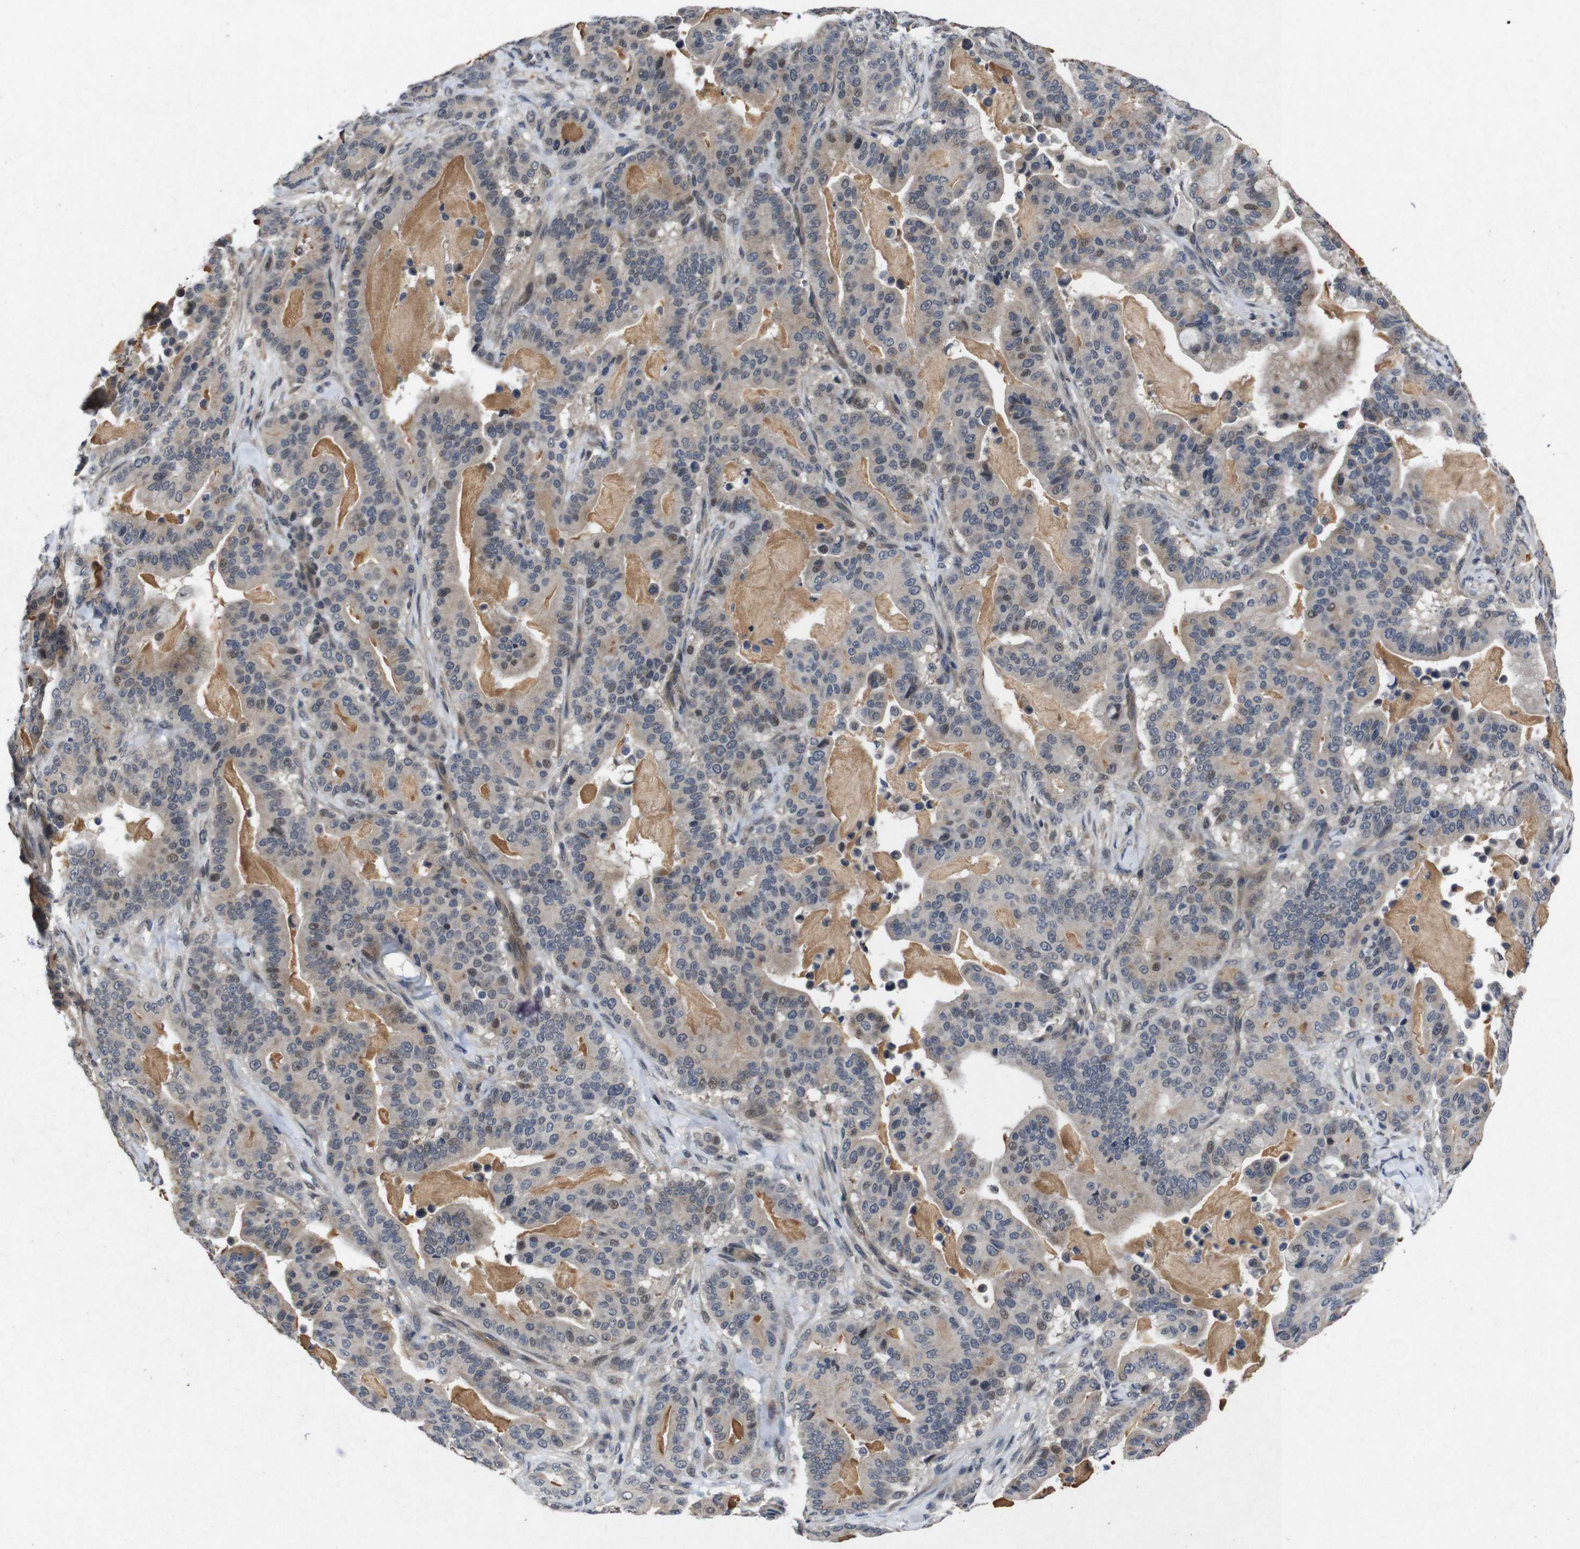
{"staining": {"intensity": "moderate", "quantity": "<25%", "location": "cytoplasmic/membranous,nuclear"}, "tissue": "pancreatic cancer", "cell_type": "Tumor cells", "image_type": "cancer", "snomed": [{"axis": "morphology", "description": "Adenocarcinoma, NOS"}, {"axis": "topography", "description": "Pancreas"}], "caption": "There is low levels of moderate cytoplasmic/membranous and nuclear staining in tumor cells of pancreatic cancer, as demonstrated by immunohistochemical staining (brown color).", "gene": "AKT3", "patient": {"sex": "male", "age": 63}}